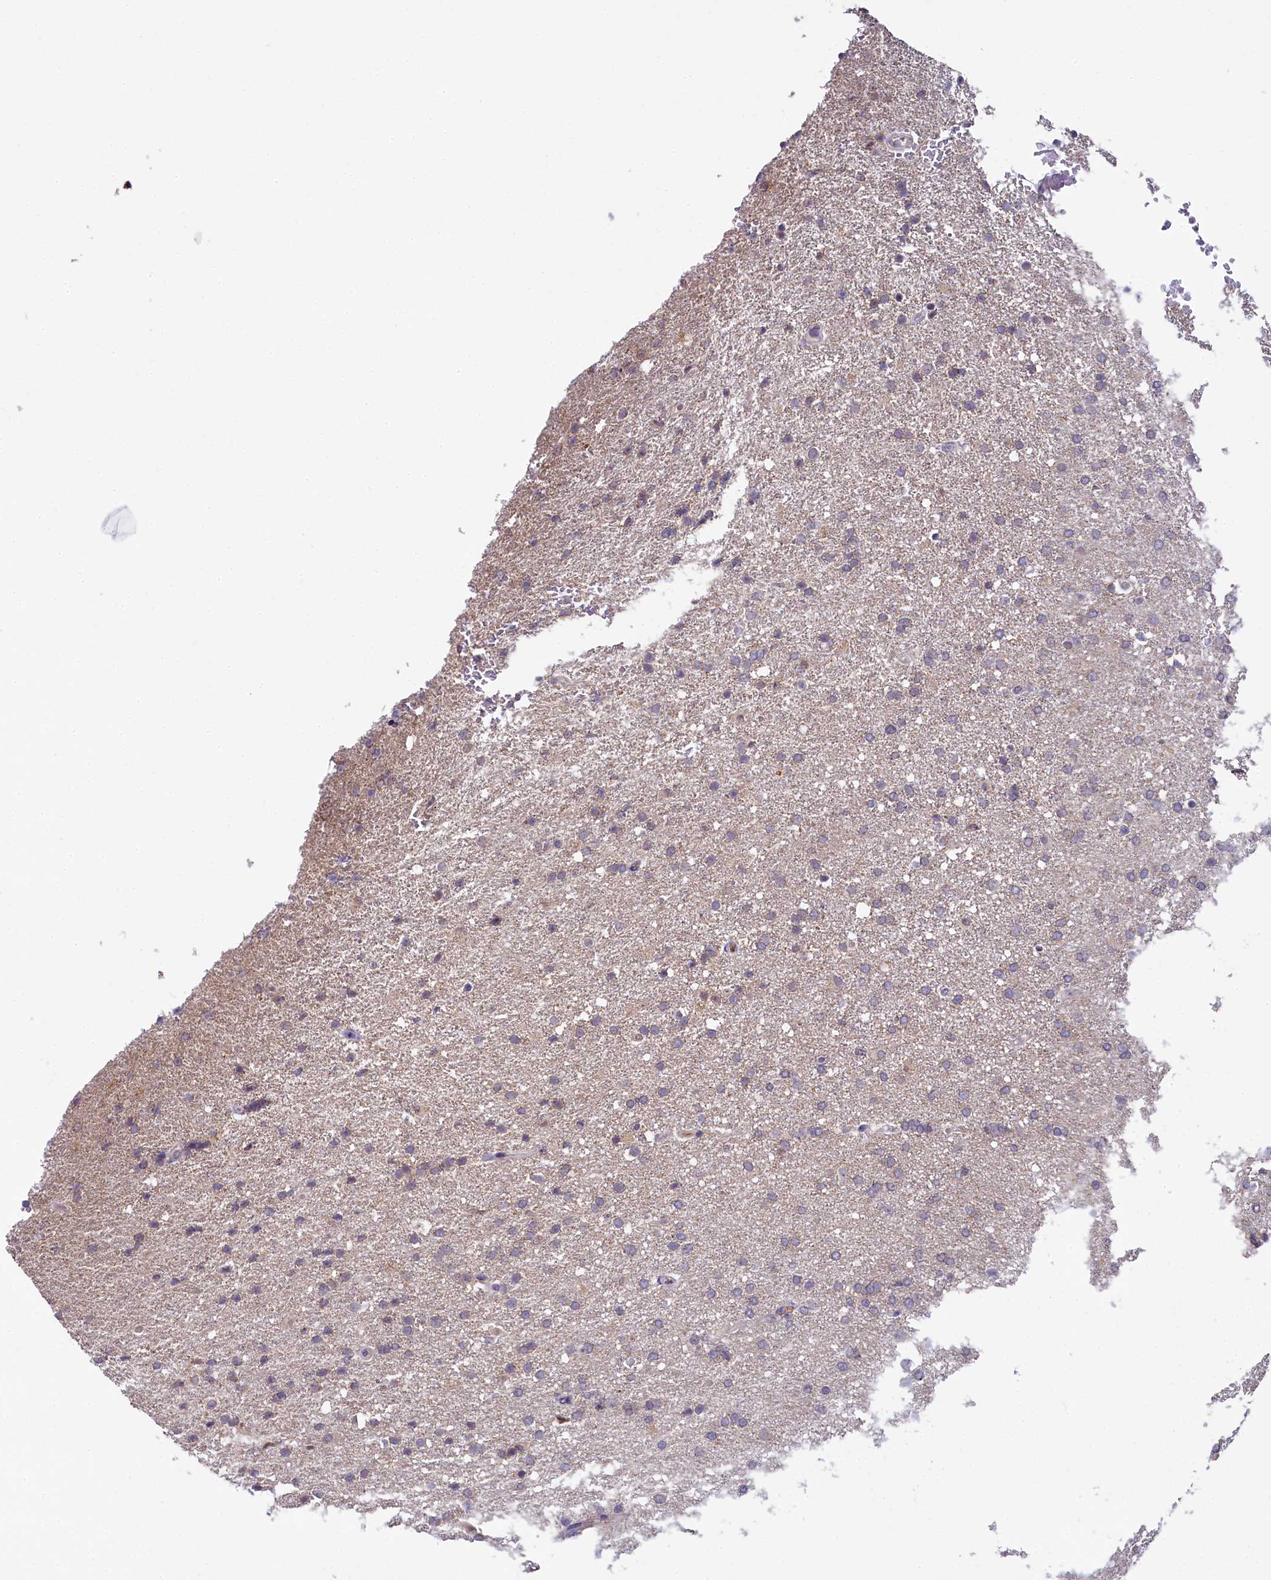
{"staining": {"intensity": "weak", "quantity": "<25%", "location": "cytoplasmic/membranous"}, "tissue": "glioma", "cell_type": "Tumor cells", "image_type": "cancer", "snomed": [{"axis": "morphology", "description": "Glioma, malignant, High grade"}, {"axis": "topography", "description": "Brain"}], "caption": "Protein analysis of glioma shows no significant positivity in tumor cells.", "gene": "SPINK9", "patient": {"sex": "male", "age": 72}}